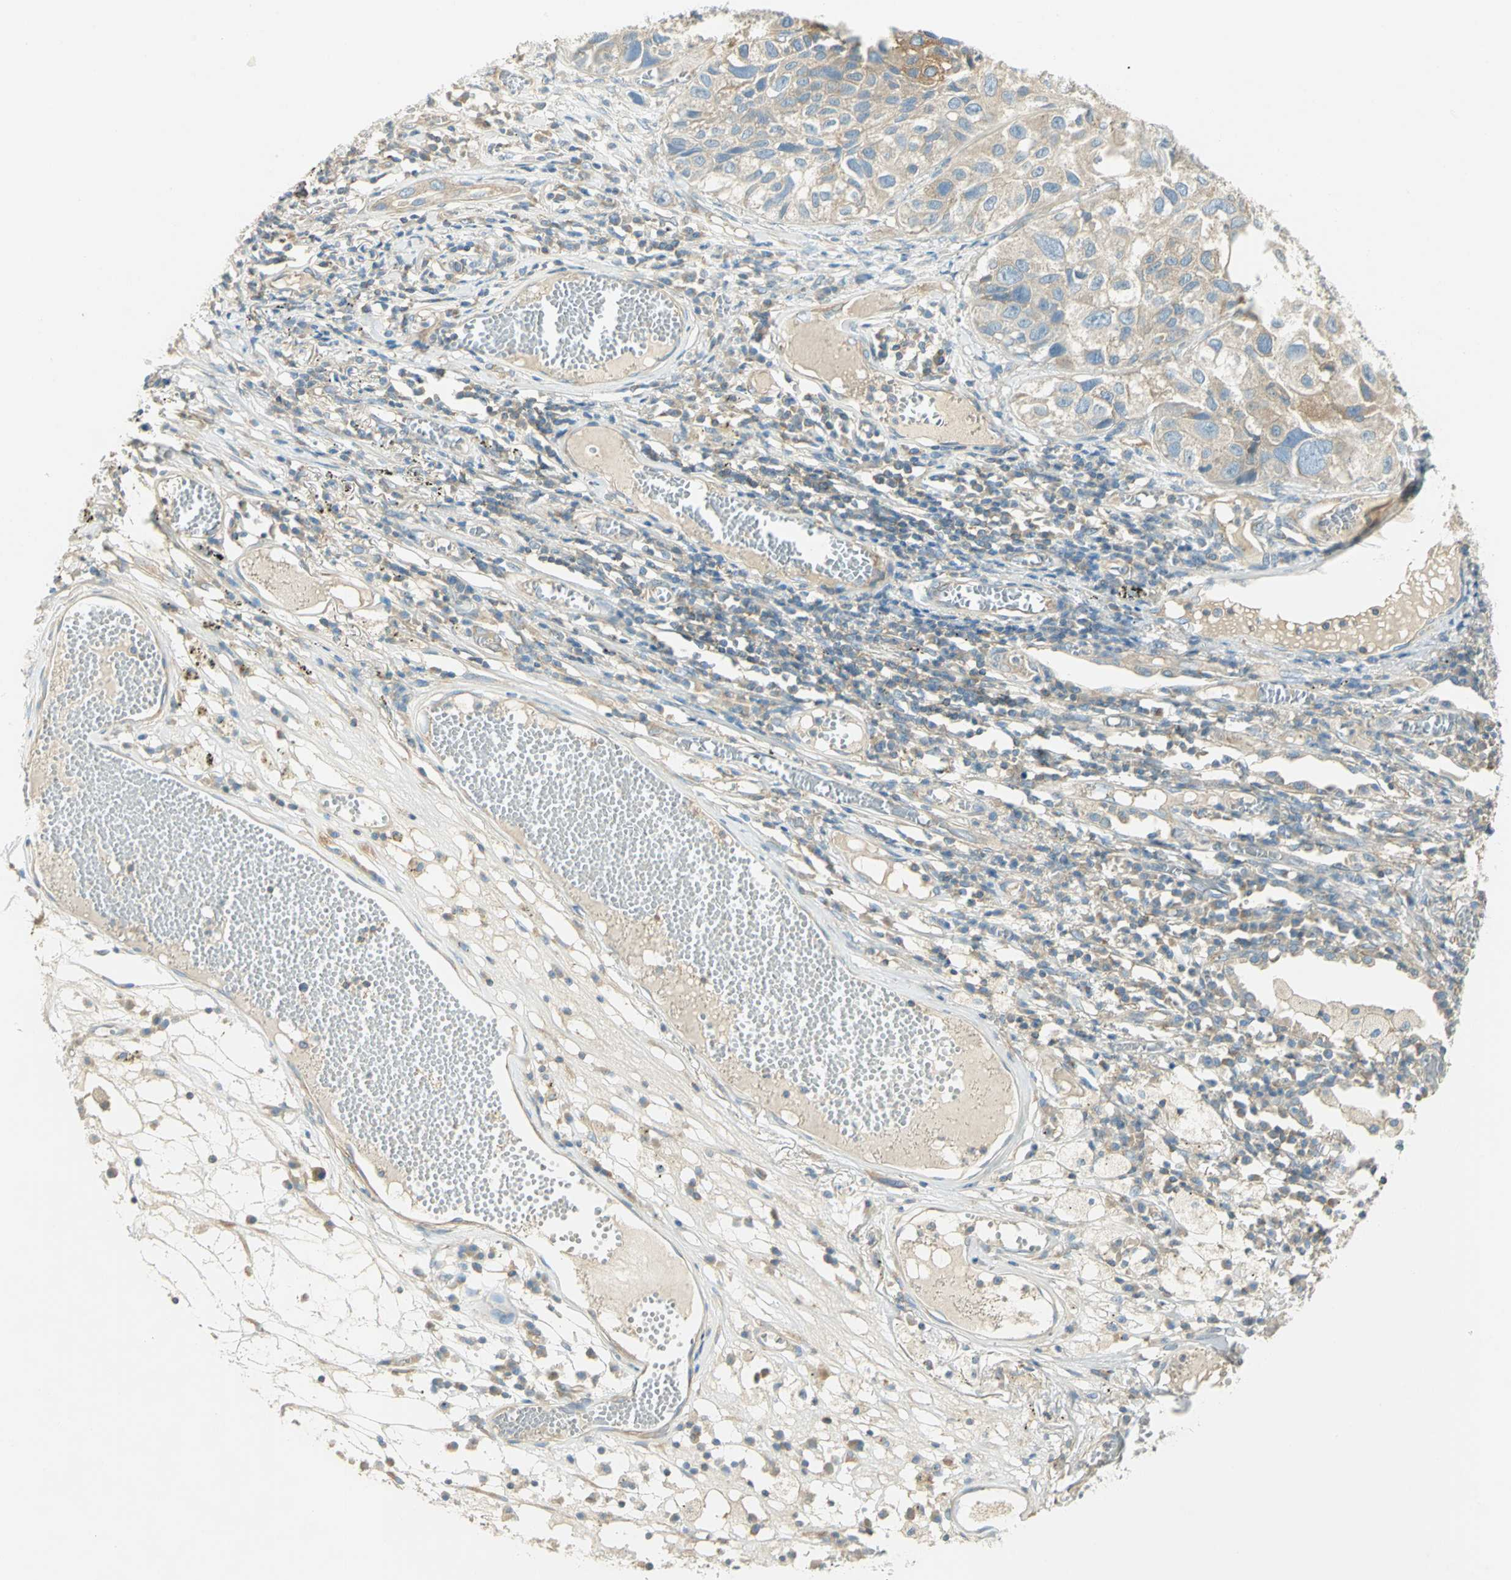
{"staining": {"intensity": "weak", "quantity": ">75%", "location": "cytoplasmic/membranous"}, "tissue": "lung cancer", "cell_type": "Tumor cells", "image_type": "cancer", "snomed": [{"axis": "morphology", "description": "Squamous cell carcinoma, NOS"}, {"axis": "topography", "description": "Lung"}], "caption": "There is low levels of weak cytoplasmic/membranous positivity in tumor cells of lung cancer, as demonstrated by immunohistochemical staining (brown color).", "gene": "TSC22D2", "patient": {"sex": "male", "age": 71}}